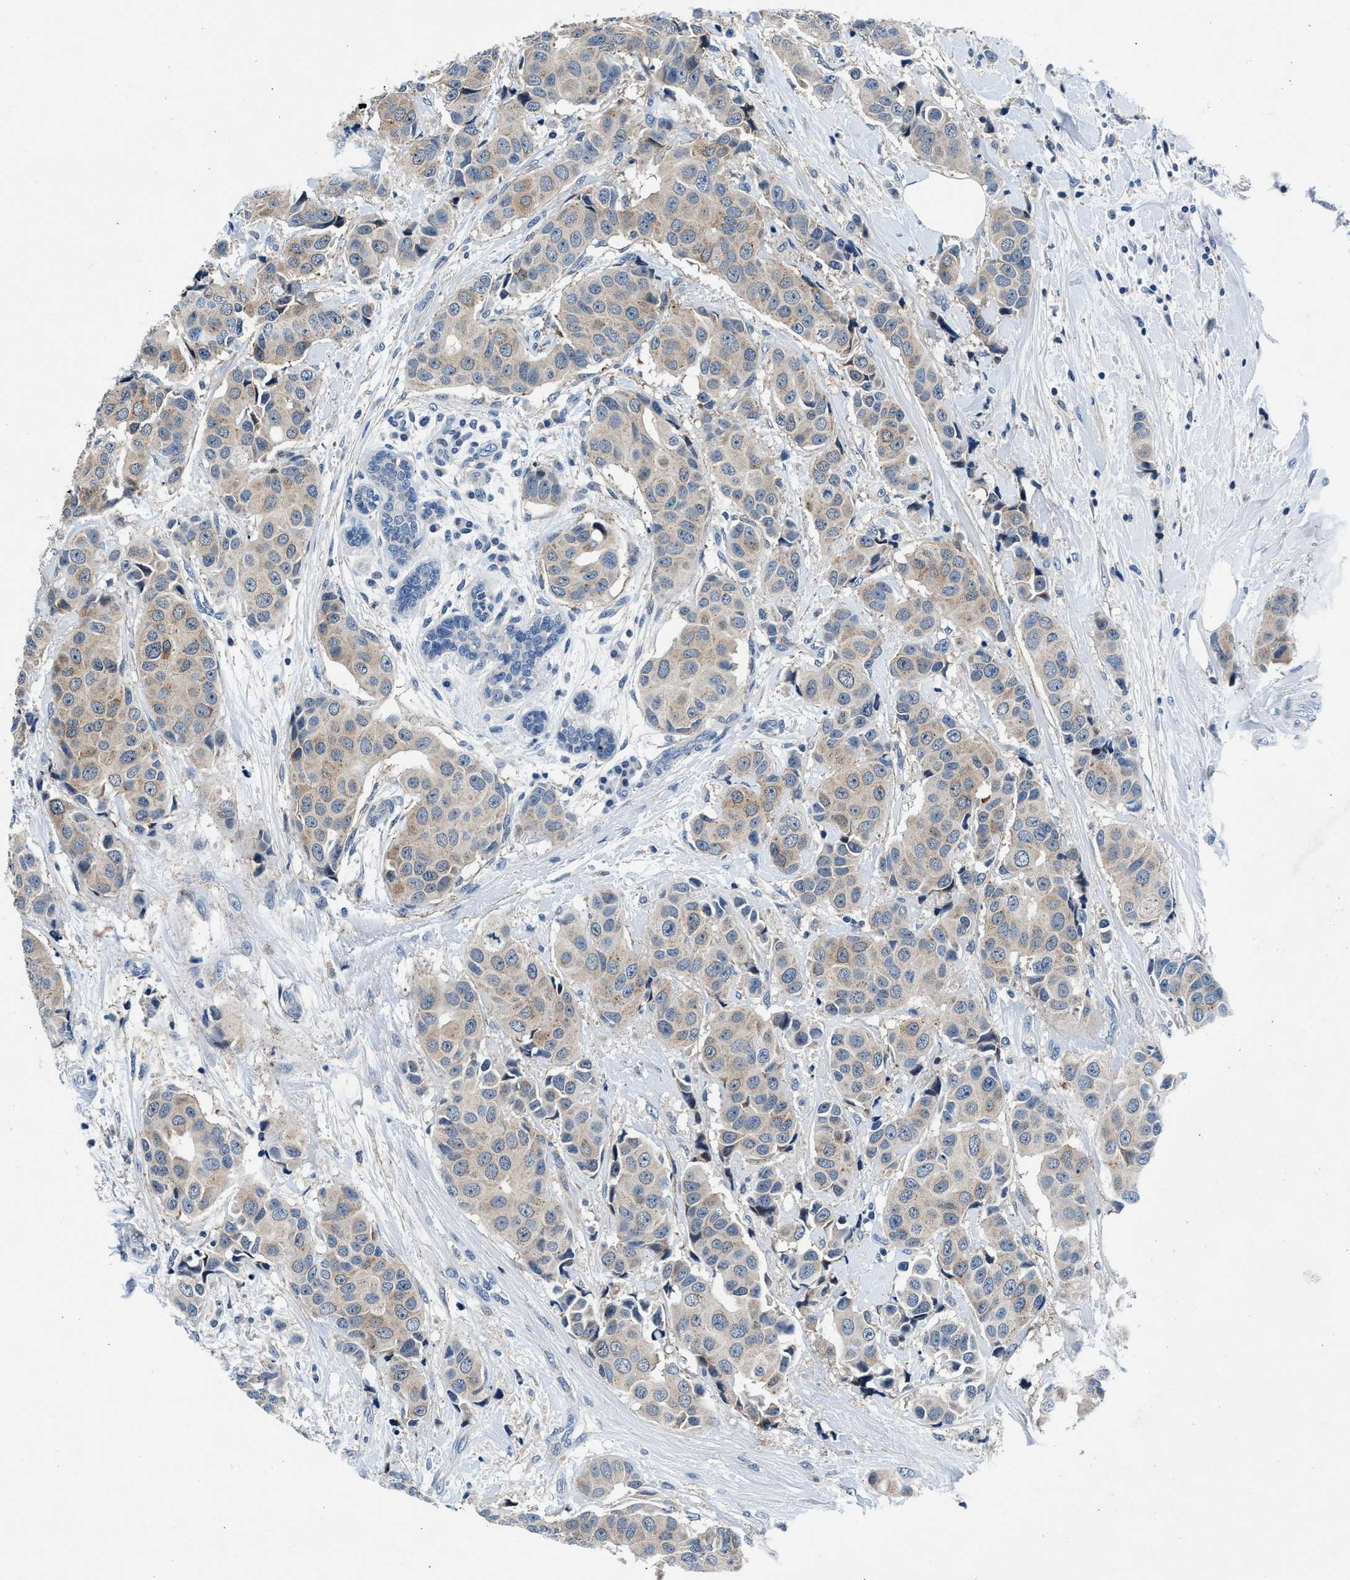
{"staining": {"intensity": "weak", "quantity": "<25%", "location": "cytoplasmic/membranous"}, "tissue": "breast cancer", "cell_type": "Tumor cells", "image_type": "cancer", "snomed": [{"axis": "morphology", "description": "Normal tissue, NOS"}, {"axis": "morphology", "description": "Duct carcinoma"}, {"axis": "topography", "description": "Breast"}], "caption": "A high-resolution photomicrograph shows immunohistochemistry staining of breast intraductal carcinoma, which shows no significant expression in tumor cells. Brightfield microscopy of IHC stained with DAB (3,3'-diaminobenzidine) (brown) and hematoxylin (blue), captured at high magnification.", "gene": "DENND6B", "patient": {"sex": "female", "age": 39}}